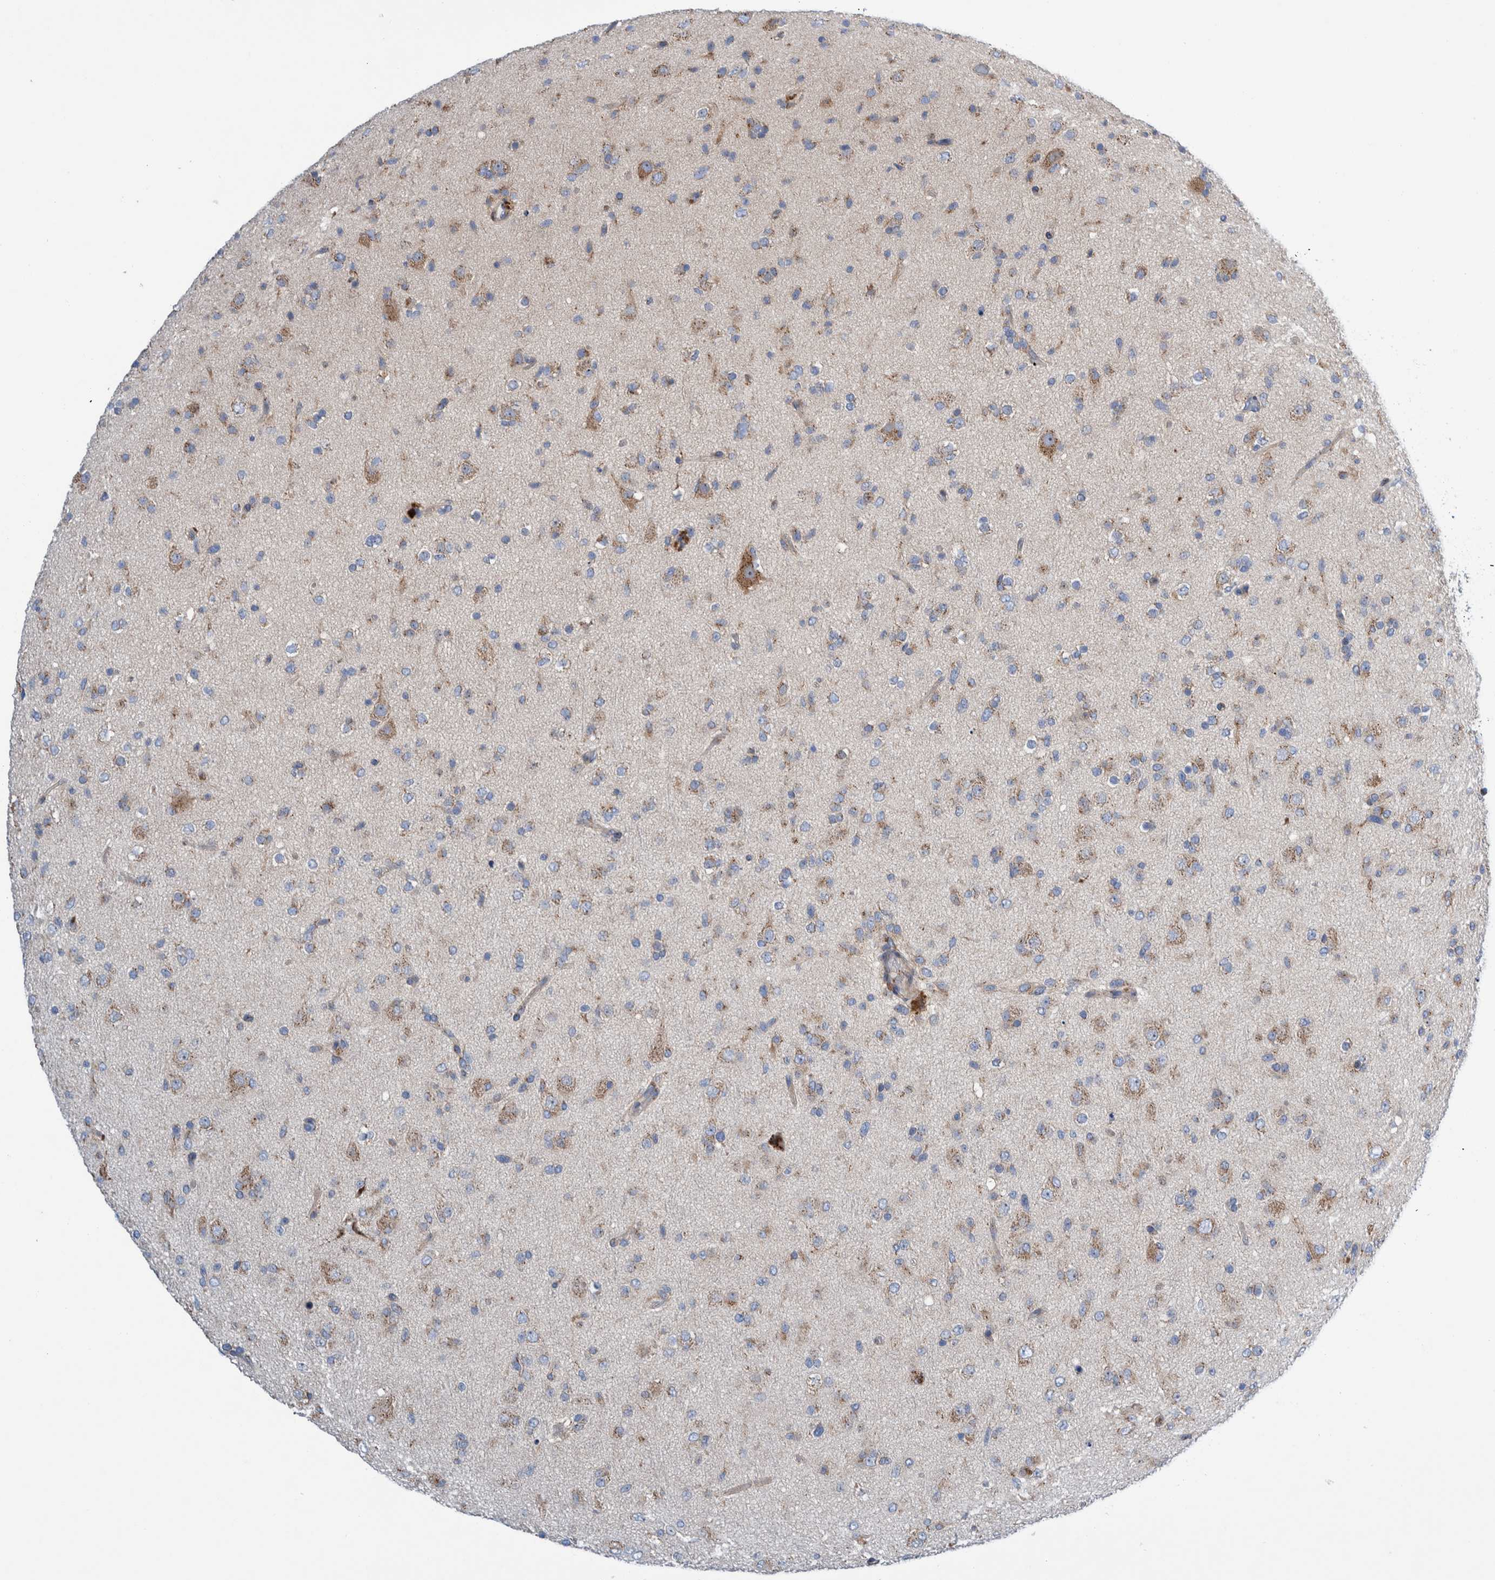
{"staining": {"intensity": "weak", "quantity": ">75%", "location": "cytoplasmic/membranous"}, "tissue": "glioma", "cell_type": "Tumor cells", "image_type": "cancer", "snomed": [{"axis": "morphology", "description": "Glioma, malignant, Low grade"}, {"axis": "topography", "description": "Brain"}], "caption": "The image displays immunohistochemical staining of low-grade glioma (malignant). There is weak cytoplasmic/membranous staining is present in about >75% of tumor cells. The protein is stained brown, and the nuclei are stained in blue (DAB (3,3'-diaminobenzidine) IHC with brightfield microscopy, high magnification).", "gene": "TRIM58", "patient": {"sex": "male", "age": 65}}